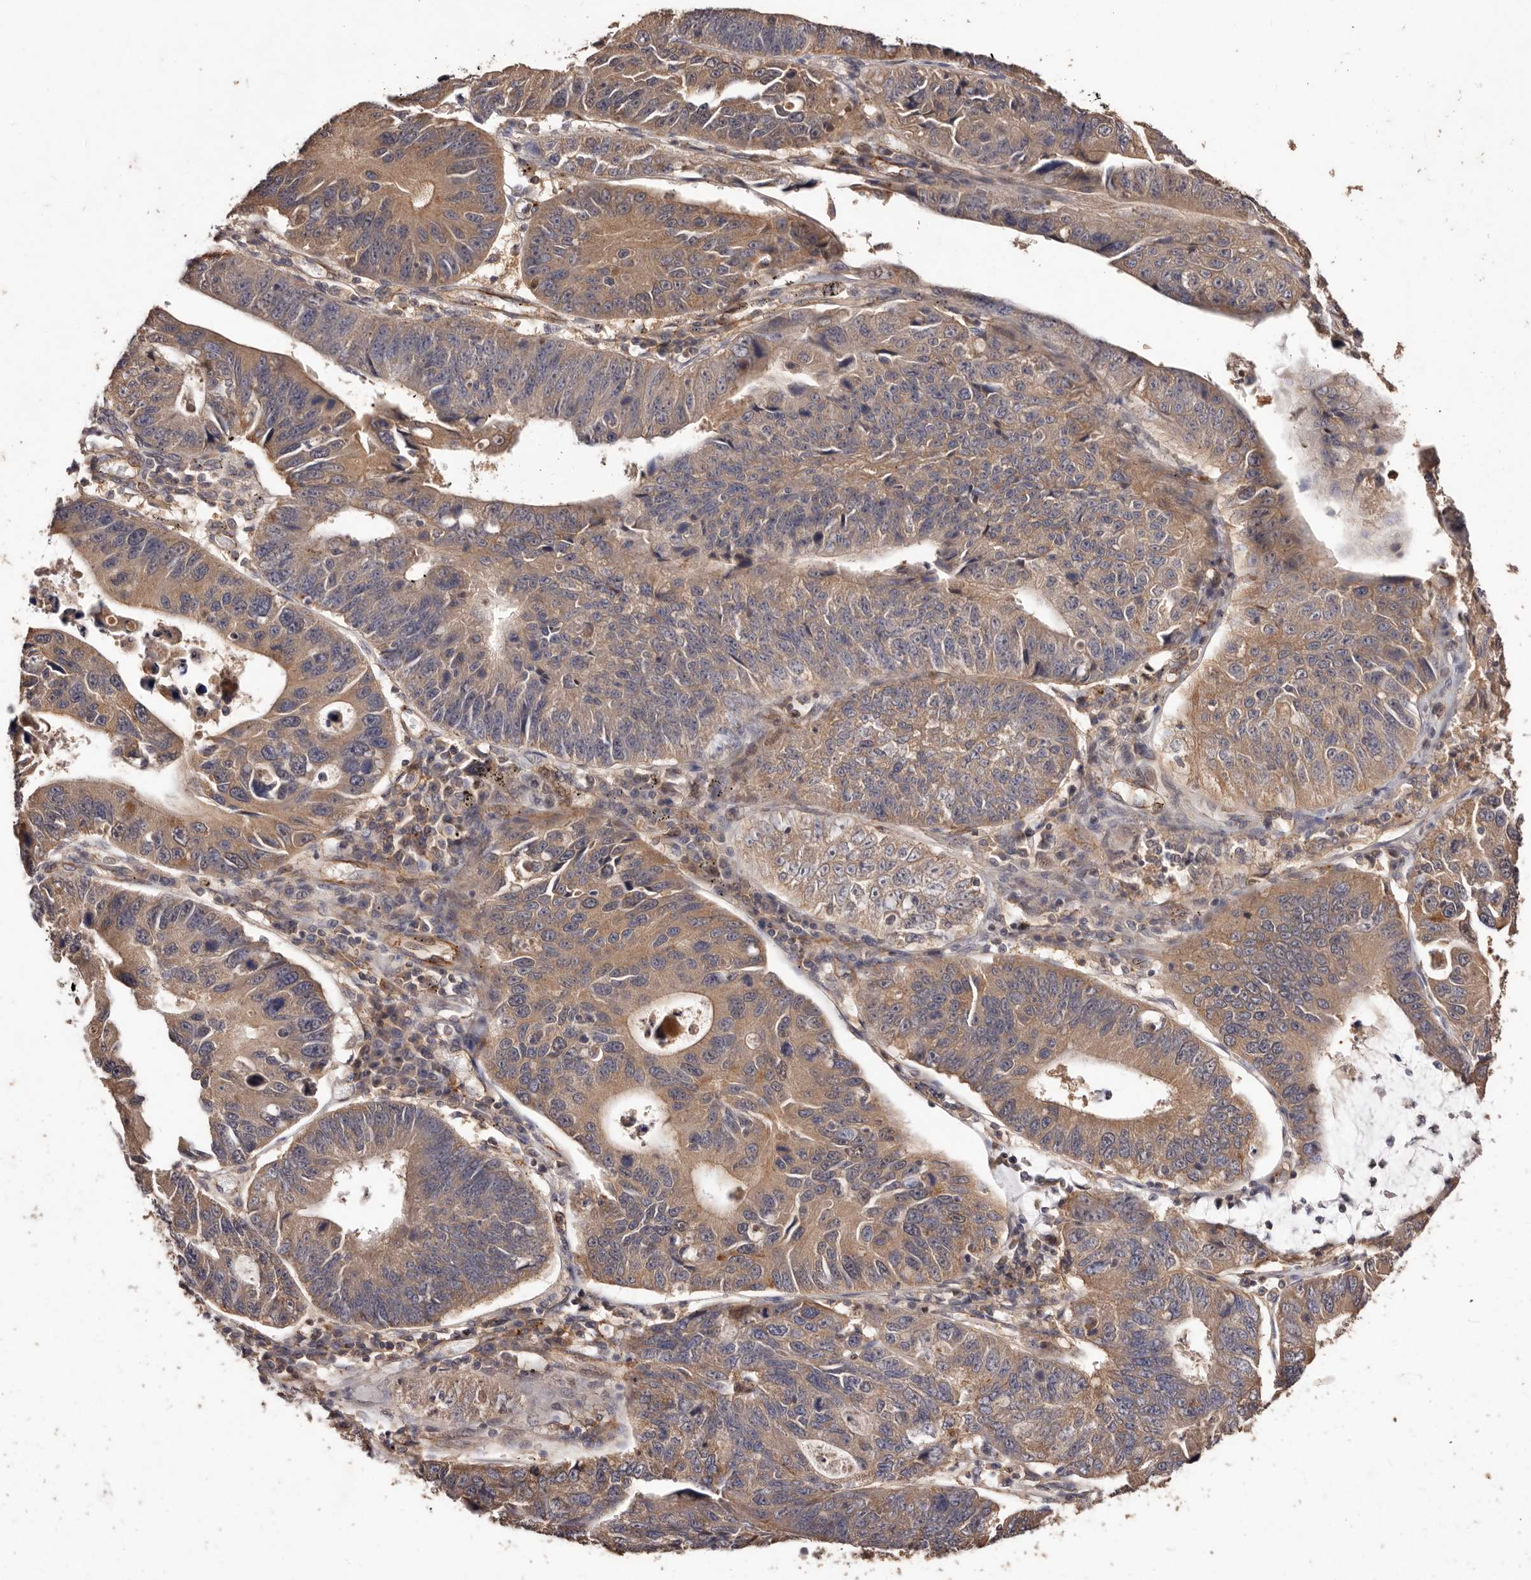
{"staining": {"intensity": "moderate", "quantity": ">75%", "location": "cytoplasmic/membranous"}, "tissue": "stomach cancer", "cell_type": "Tumor cells", "image_type": "cancer", "snomed": [{"axis": "morphology", "description": "Adenocarcinoma, NOS"}, {"axis": "topography", "description": "Stomach"}], "caption": "Protein analysis of stomach adenocarcinoma tissue shows moderate cytoplasmic/membranous expression in approximately >75% of tumor cells.", "gene": "CCL14", "patient": {"sex": "male", "age": 59}}